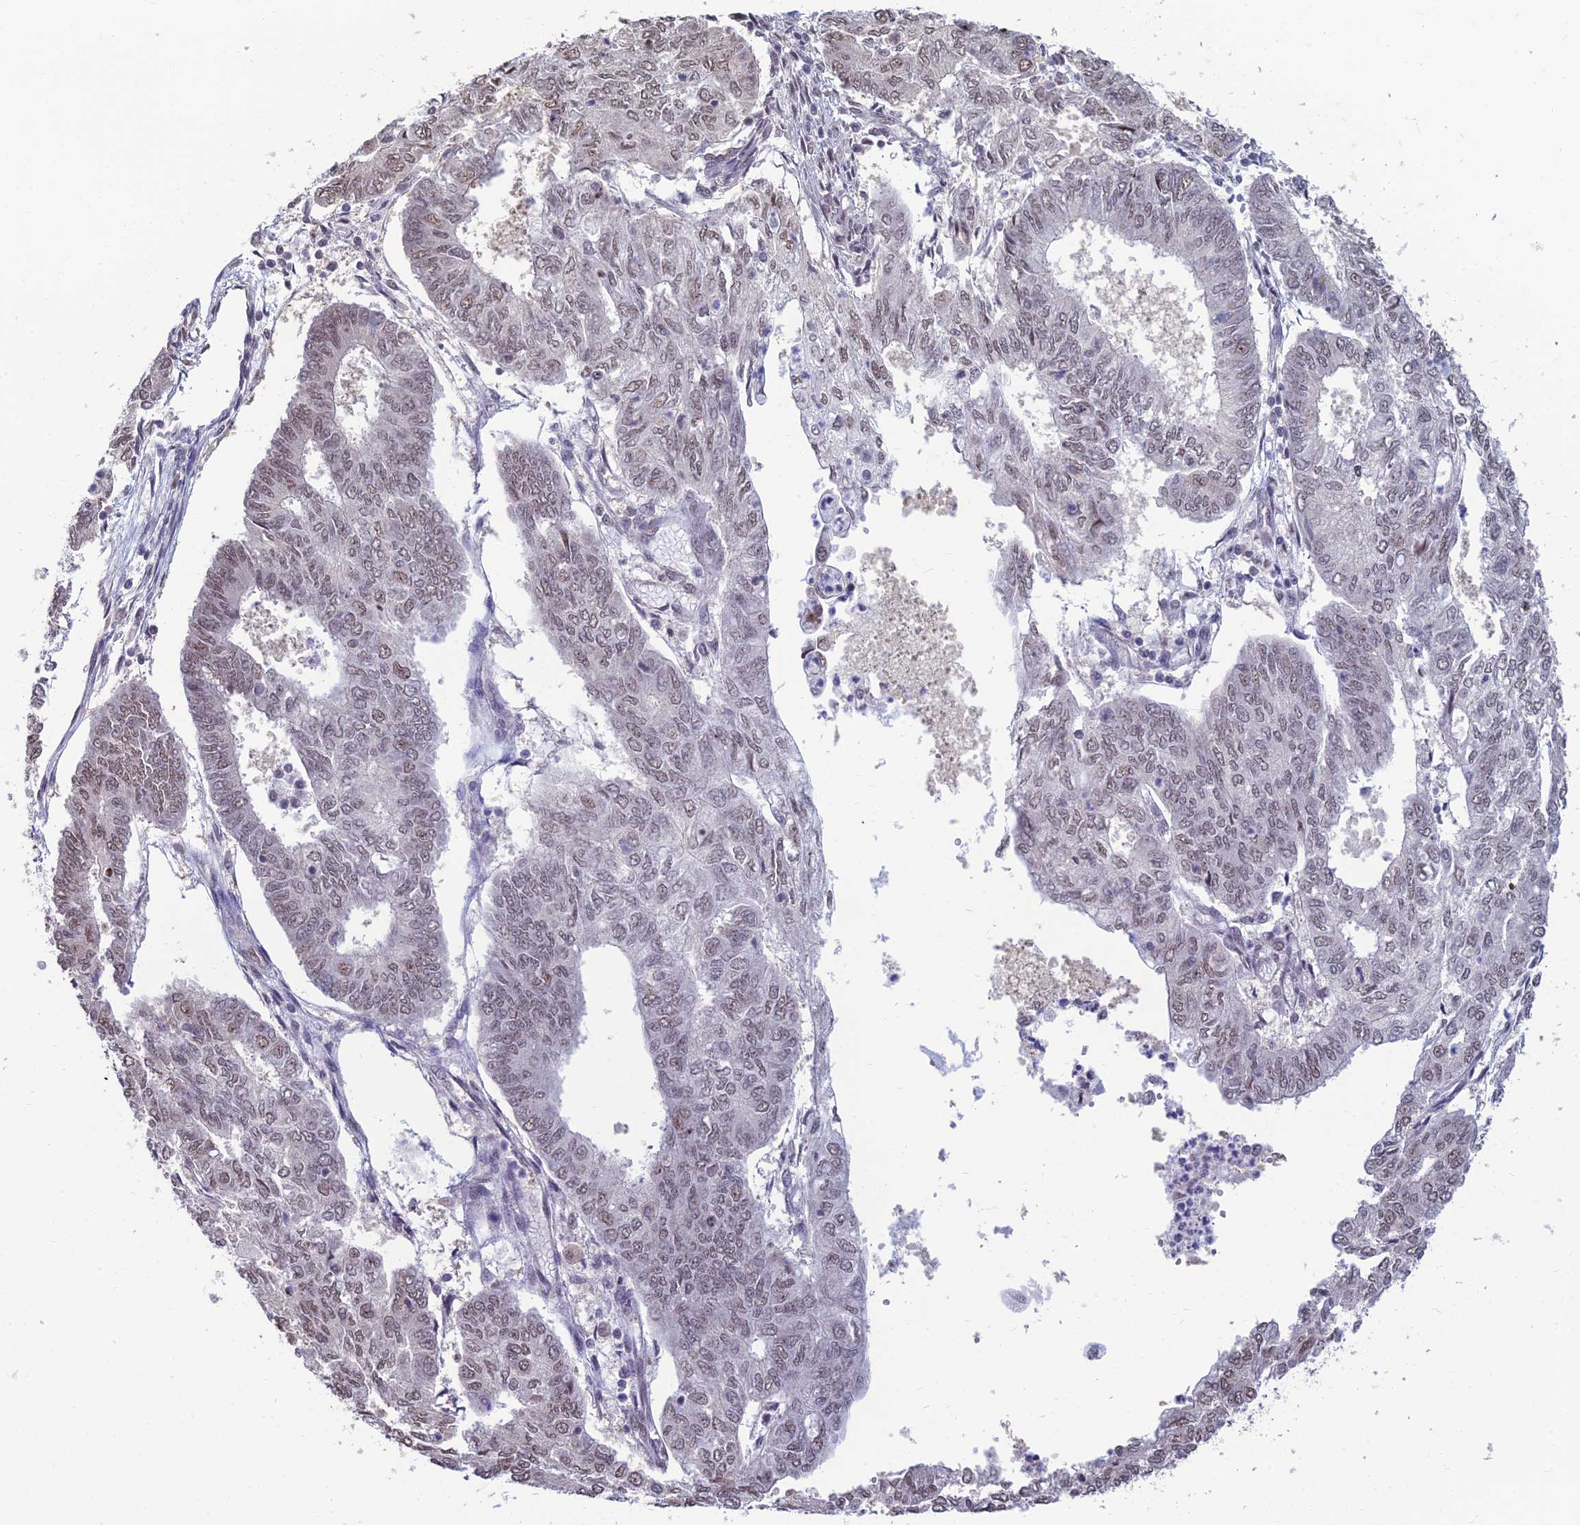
{"staining": {"intensity": "weak", "quantity": "25%-75%", "location": "nuclear"}, "tissue": "endometrial cancer", "cell_type": "Tumor cells", "image_type": "cancer", "snomed": [{"axis": "morphology", "description": "Adenocarcinoma, NOS"}, {"axis": "topography", "description": "Endometrium"}], "caption": "Human endometrial adenocarcinoma stained with a protein marker shows weak staining in tumor cells.", "gene": "SRSF7", "patient": {"sex": "female", "age": 68}}